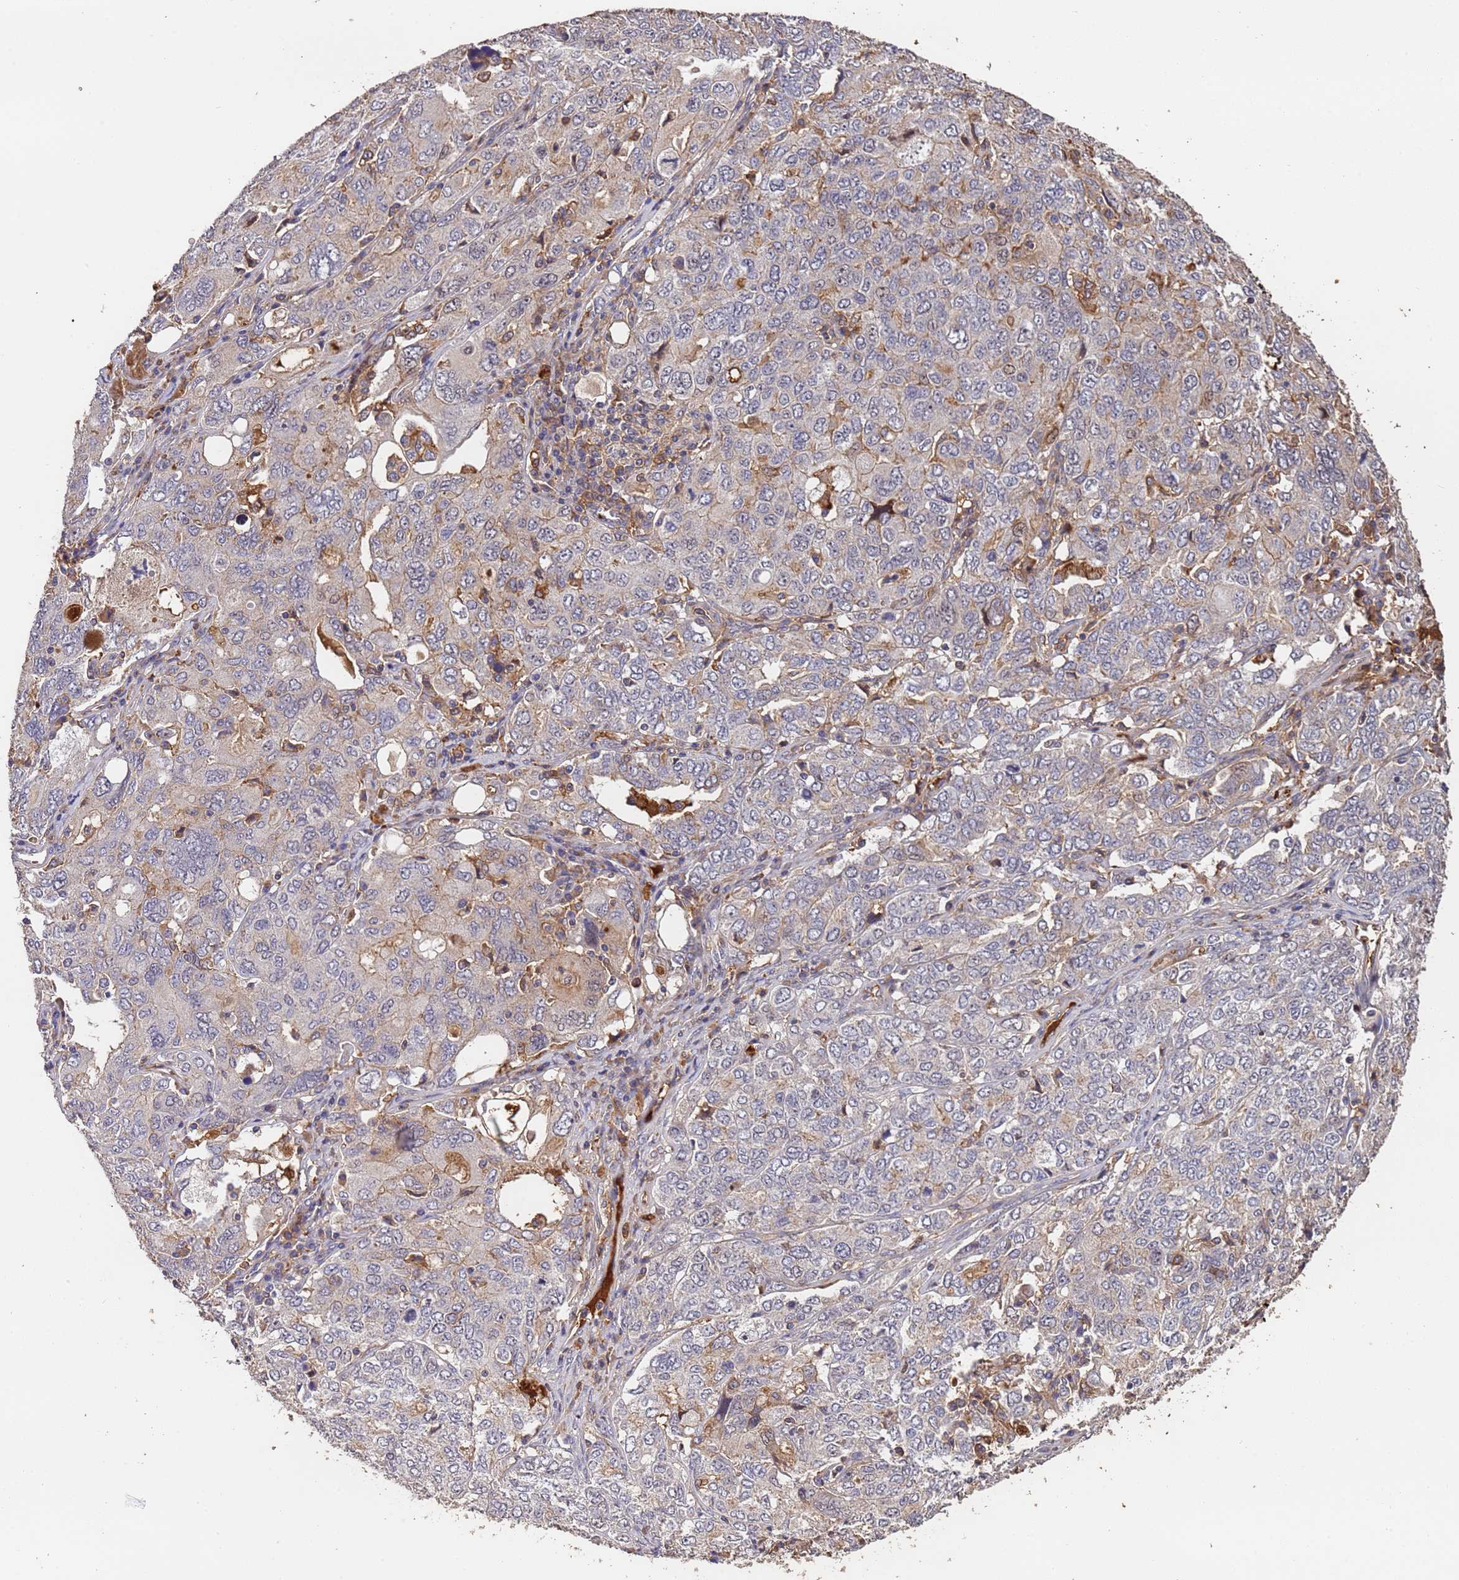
{"staining": {"intensity": "moderate", "quantity": "<25%", "location": "cytoplasmic/membranous"}, "tissue": "ovarian cancer", "cell_type": "Tumor cells", "image_type": "cancer", "snomed": [{"axis": "morphology", "description": "Carcinoma, endometroid"}, {"axis": "topography", "description": "Ovary"}], "caption": "IHC staining of ovarian cancer (endometroid carcinoma), which displays low levels of moderate cytoplasmic/membranous expression in approximately <25% of tumor cells indicating moderate cytoplasmic/membranous protein expression. The staining was performed using DAB (3,3'-diaminobenzidine) (brown) for protein detection and nuclei were counterstained in hematoxylin (blue).", "gene": "CCDC184", "patient": {"sex": "female", "age": 62}}